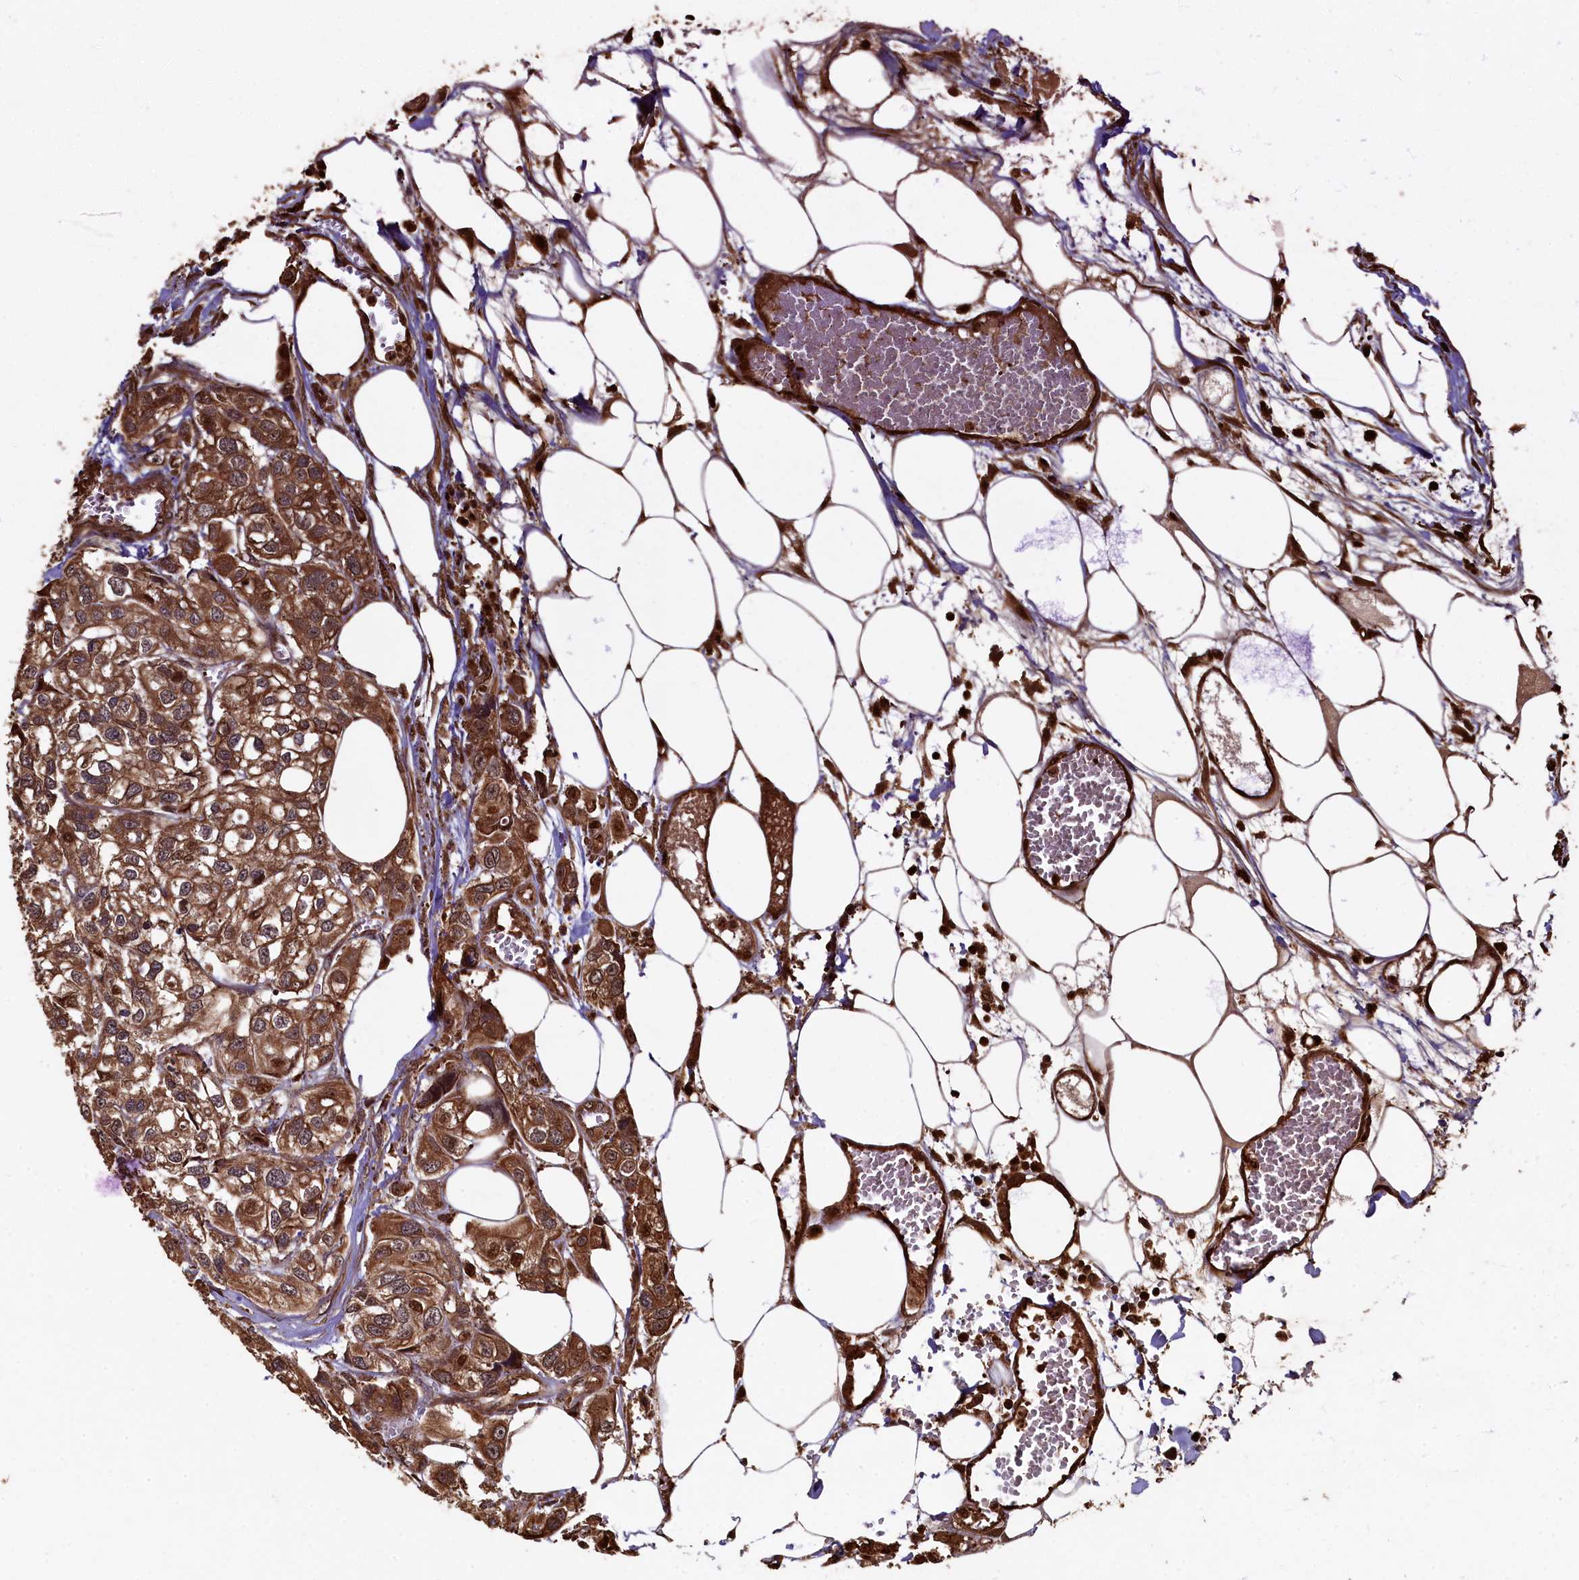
{"staining": {"intensity": "moderate", "quantity": ">75%", "location": "cytoplasmic/membranous"}, "tissue": "urothelial cancer", "cell_type": "Tumor cells", "image_type": "cancer", "snomed": [{"axis": "morphology", "description": "Urothelial carcinoma, High grade"}, {"axis": "topography", "description": "Urinary bladder"}], "caption": "A medium amount of moderate cytoplasmic/membranous positivity is identified in approximately >75% of tumor cells in urothelial cancer tissue.", "gene": "PIGN", "patient": {"sex": "male", "age": 67}}